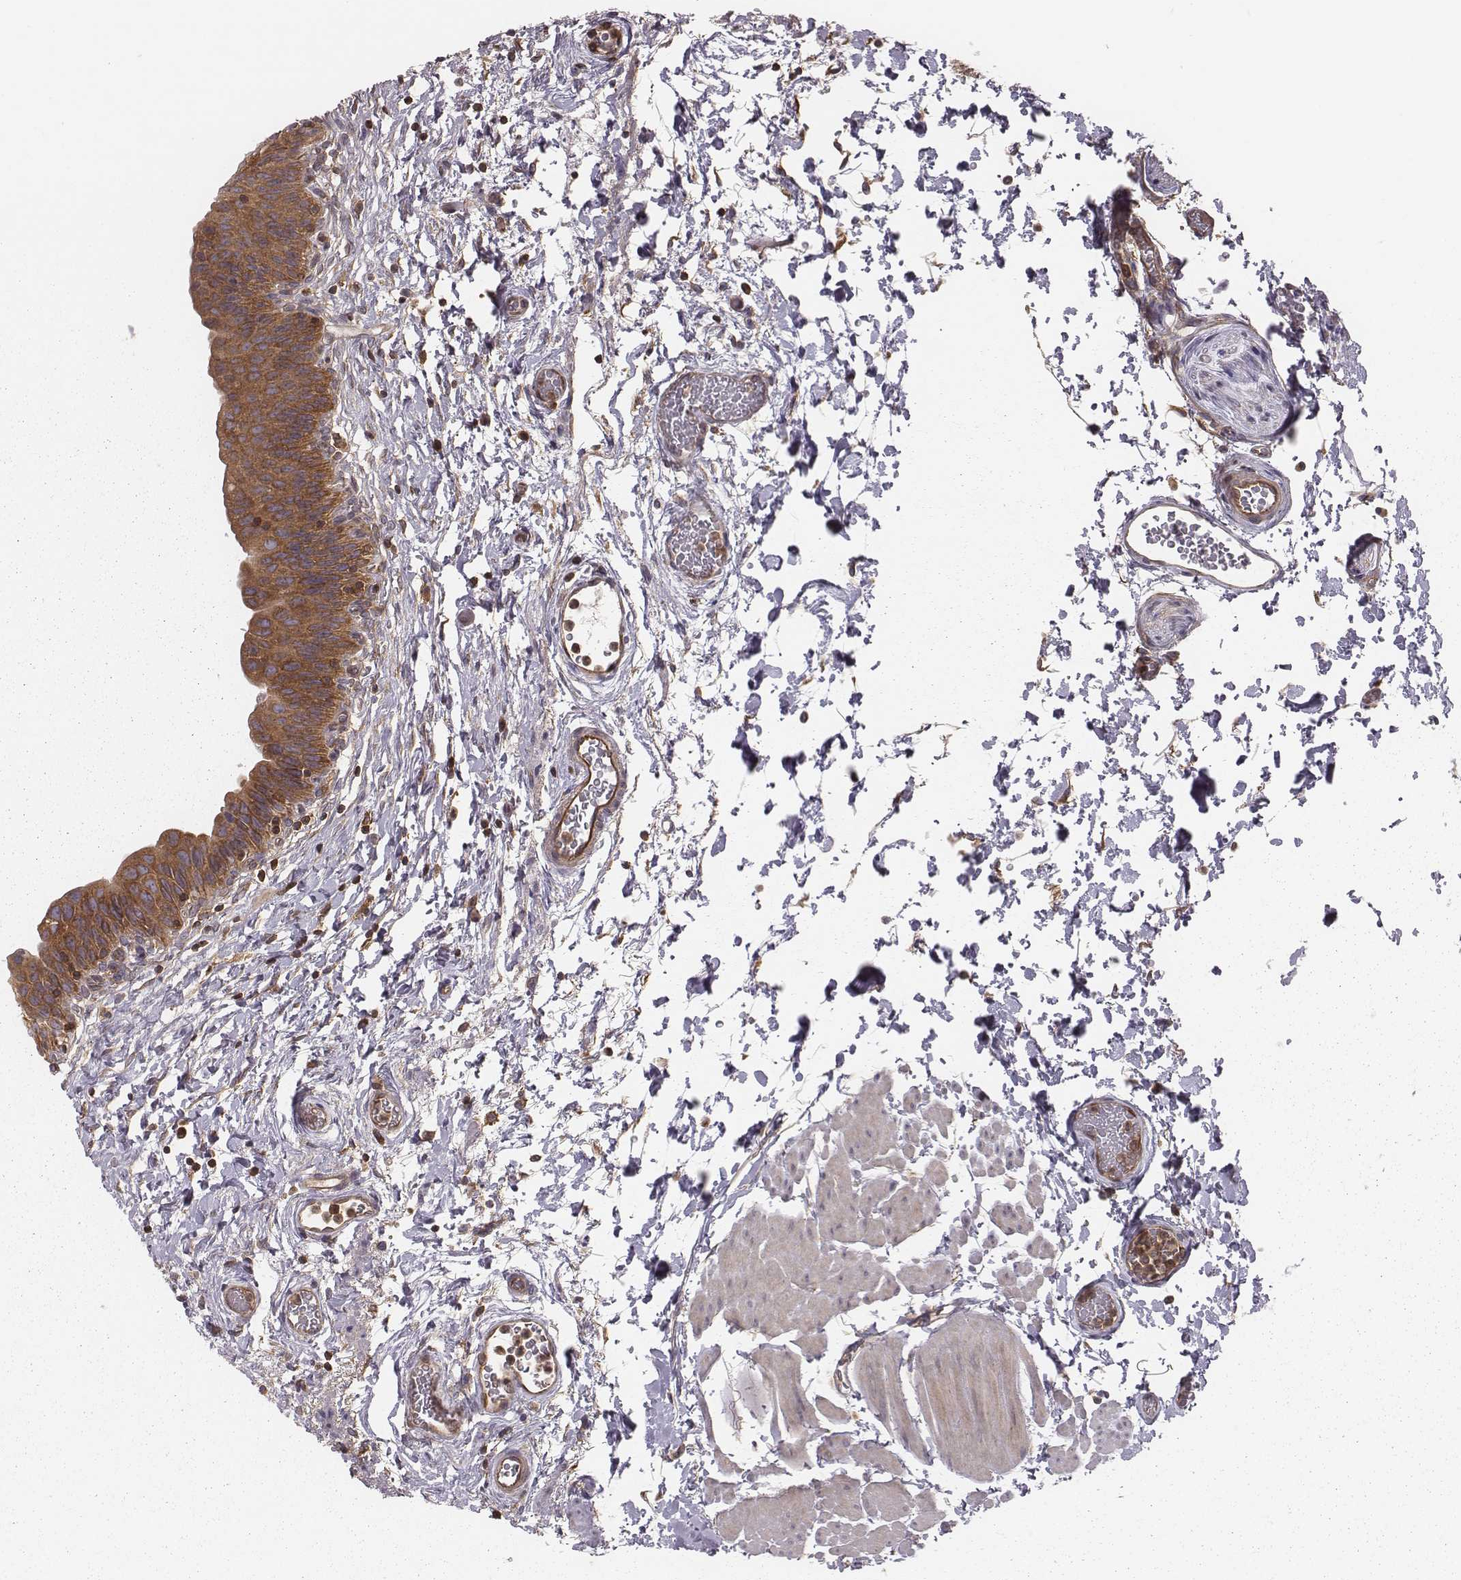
{"staining": {"intensity": "moderate", "quantity": ">75%", "location": "cytoplasmic/membranous"}, "tissue": "urinary bladder", "cell_type": "Urothelial cells", "image_type": "normal", "snomed": [{"axis": "morphology", "description": "Normal tissue, NOS"}, {"axis": "topography", "description": "Urinary bladder"}], "caption": "Immunohistochemical staining of unremarkable human urinary bladder demonstrates moderate cytoplasmic/membranous protein staining in approximately >75% of urothelial cells.", "gene": "CAD", "patient": {"sex": "male", "age": 56}}